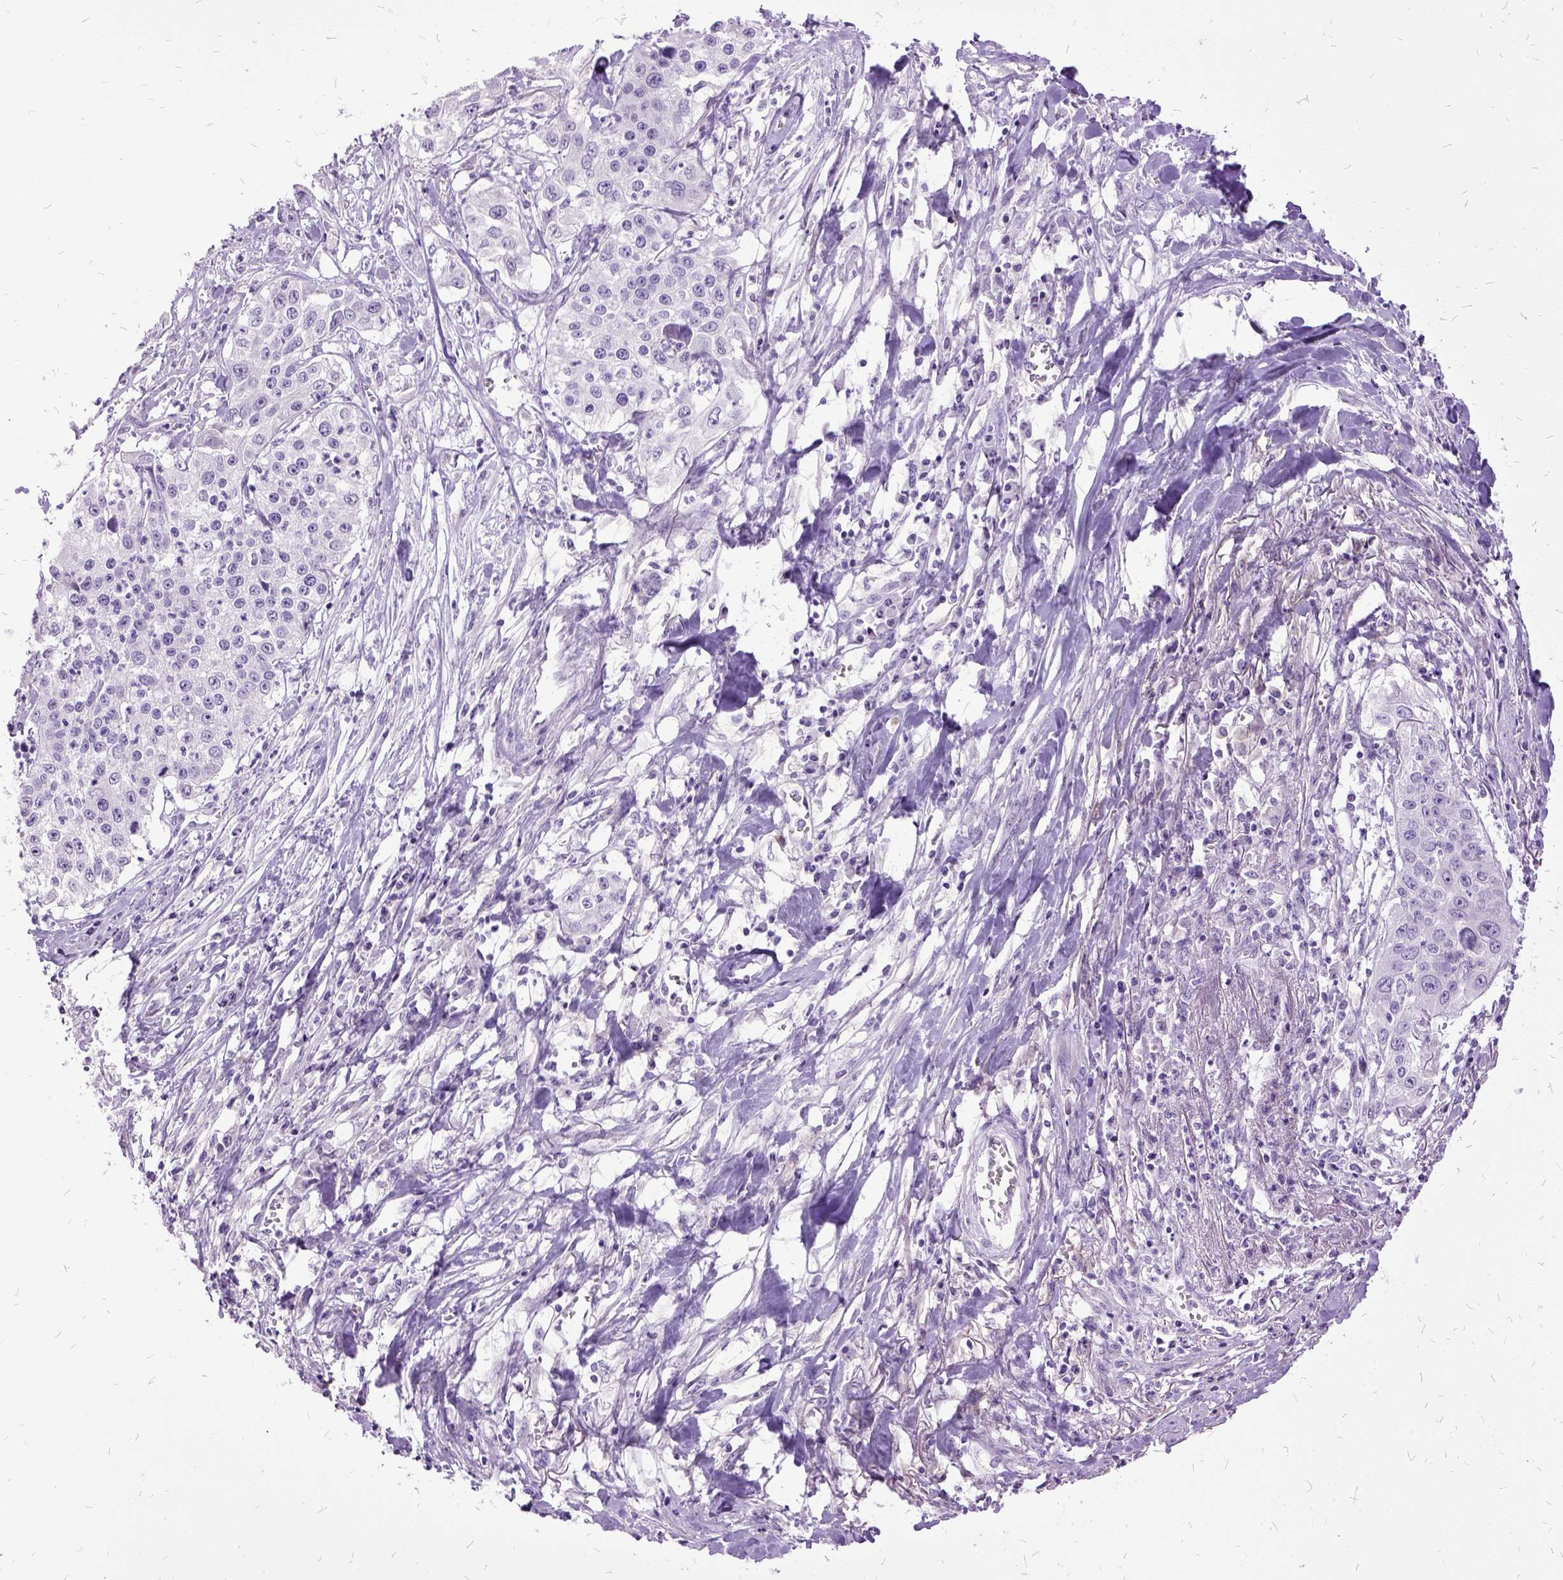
{"staining": {"intensity": "negative", "quantity": "none", "location": "none"}, "tissue": "lung cancer", "cell_type": "Tumor cells", "image_type": "cancer", "snomed": [{"axis": "morphology", "description": "Squamous cell carcinoma, NOS"}, {"axis": "morphology", "description": "Squamous cell carcinoma, metastatic, NOS"}, {"axis": "topography", "description": "Lung"}, {"axis": "topography", "description": "Pleura, NOS"}], "caption": "A high-resolution photomicrograph shows immunohistochemistry (IHC) staining of lung cancer (metastatic squamous cell carcinoma), which displays no significant staining in tumor cells.", "gene": "MME", "patient": {"sex": "male", "age": 72}}